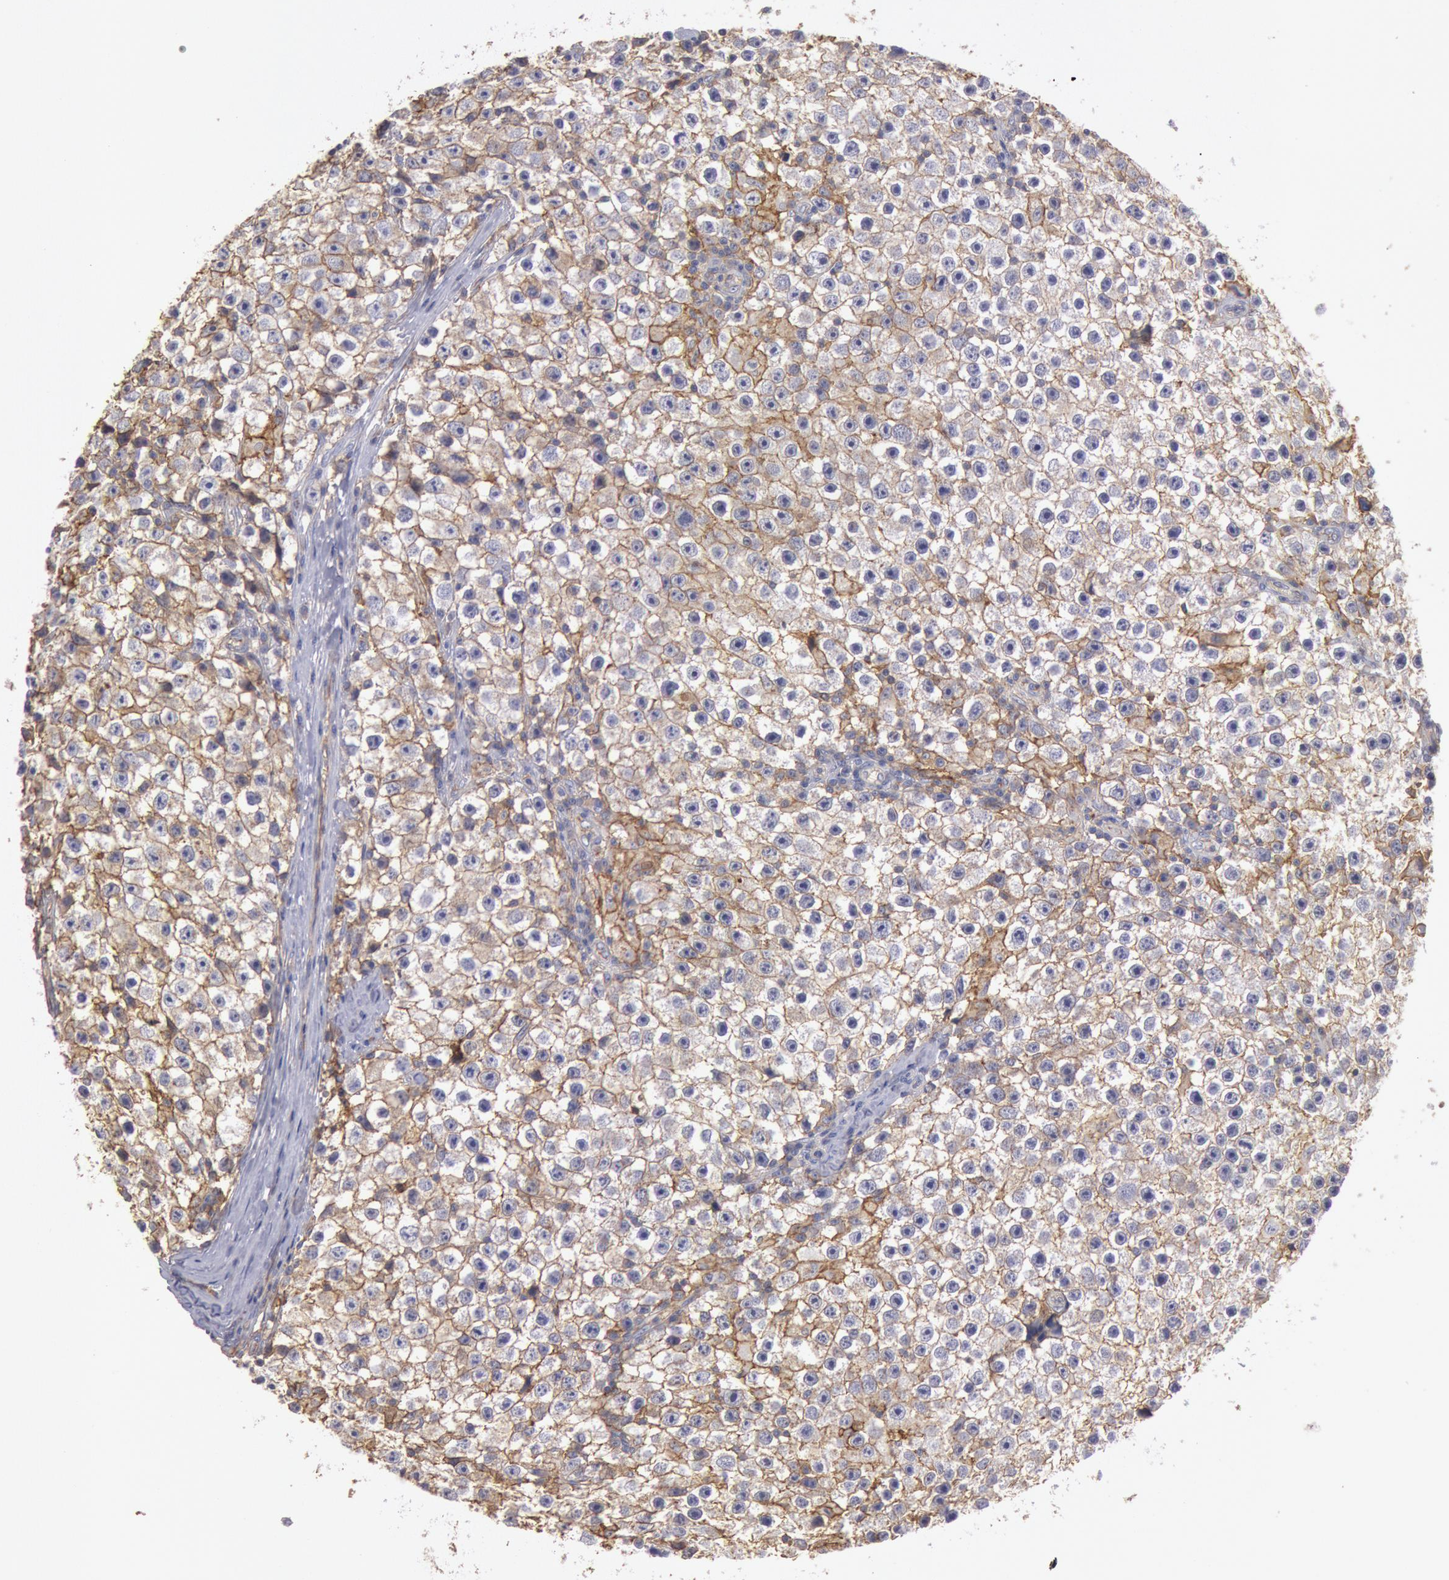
{"staining": {"intensity": "weak", "quantity": ">75%", "location": "cytoplasmic/membranous"}, "tissue": "testis cancer", "cell_type": "Tumor cells", "image_type": "cancer", "snomed": [{"axis": "morphology", "description": "Seminoma, NOS"}, {"axis": "topography", "description": "Testis"}], "caption": "Brown immunohistochemical staining in human testis seminoma exhibits weak cytoplasmic/membranous staining in approximately >75% of tumor cells. The staining was performed using DAB to visualize the protein expression in brown, while the nuclei were stained in blue with hematoxylin (Magnification: 20x).", "gene": "SNAP23", "patient": {"sex": "male", "age": 35}}